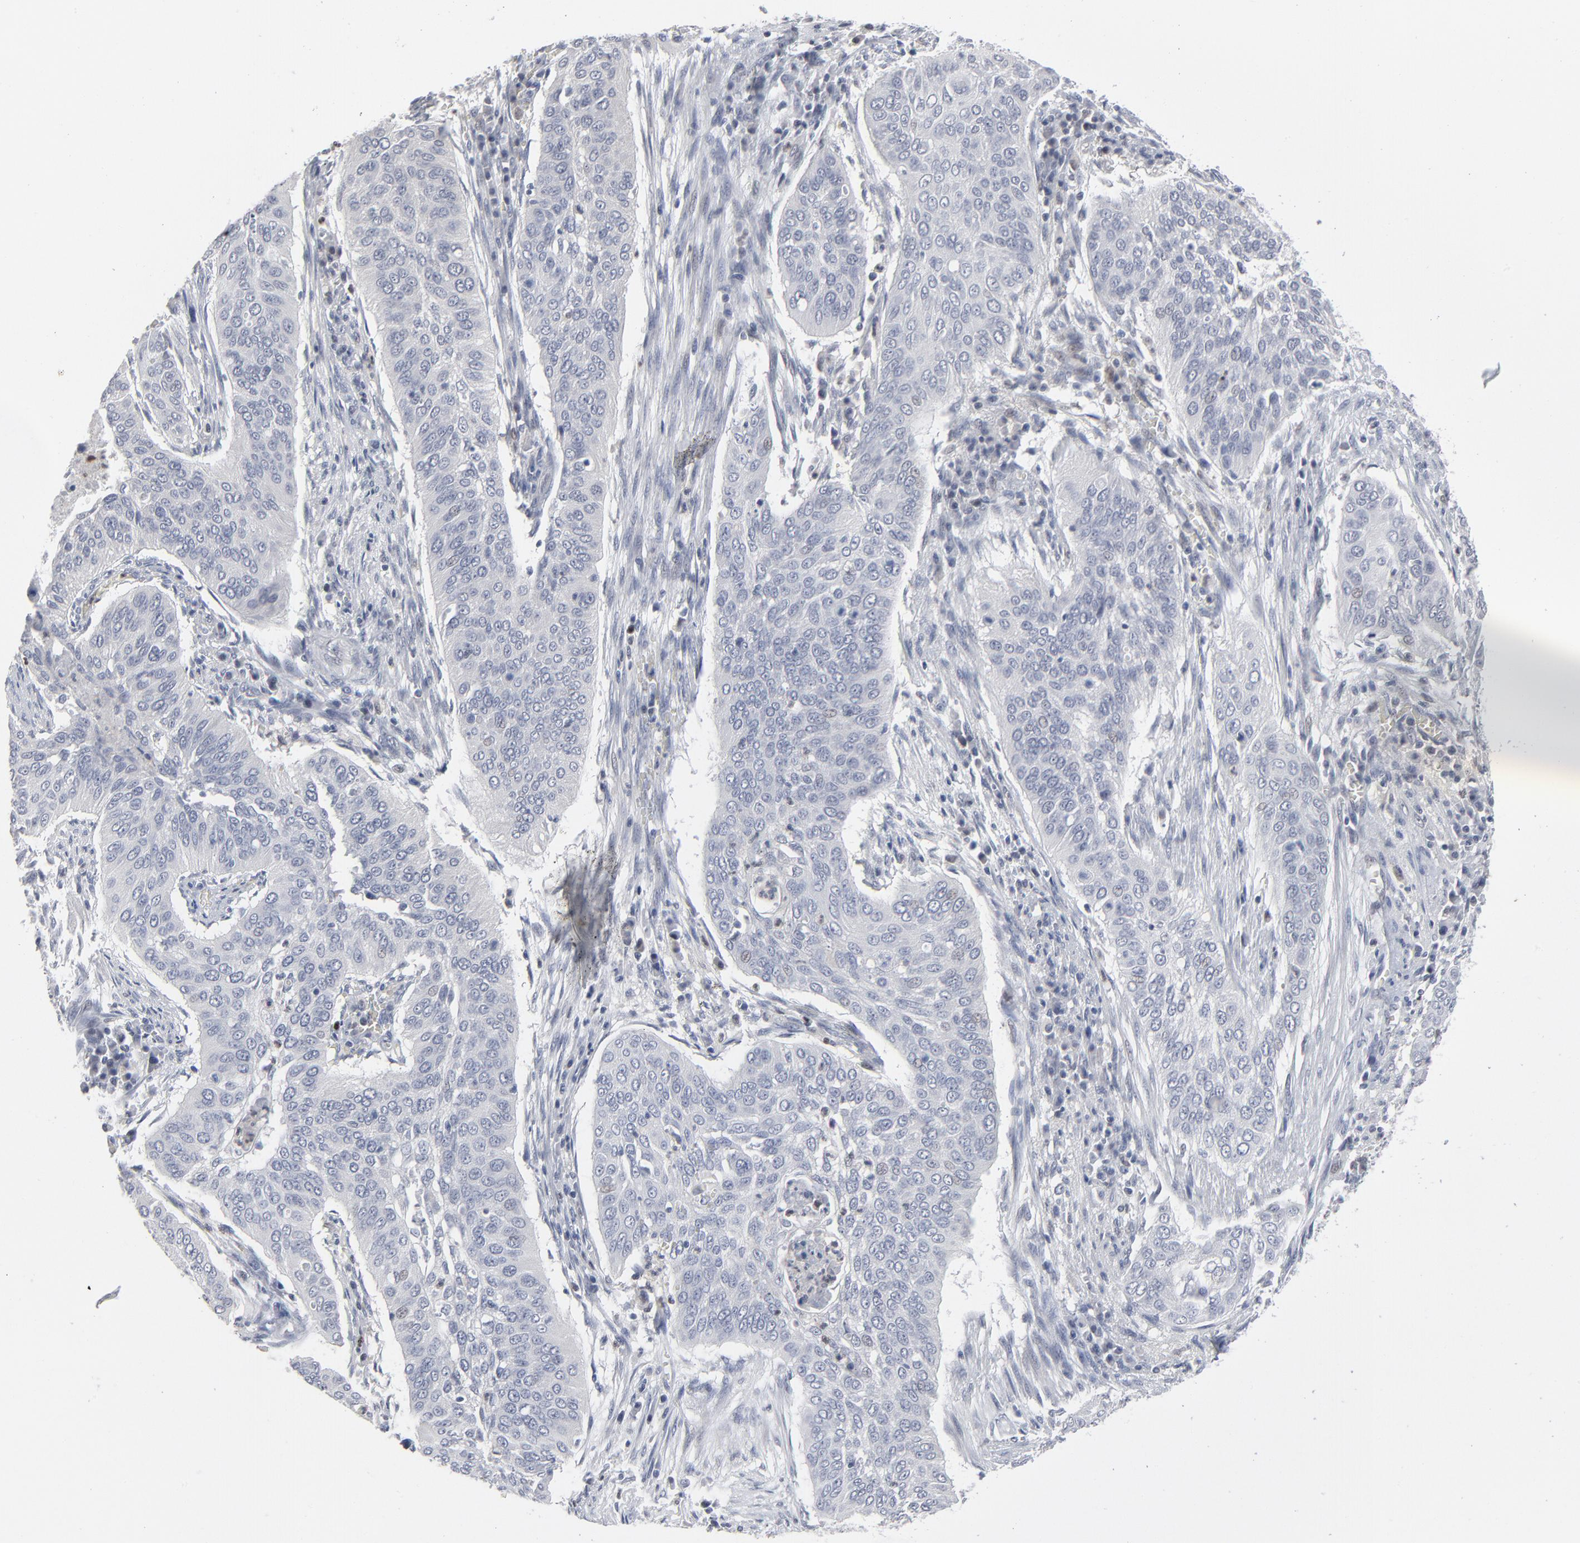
{"staining": {"intensity": "negative", "quantity": "none", "location": "none"}, "tissue": "cervical cancer", "cell_type": "Tumor cells", "image_type": "cancer", "snomed": [{"axis": "morphology", "description": "Squamous cell carcinoma, NOS"}, {"axis": "topography", "description": "Cervix"}], "caption": "A photomicrograph of human cervical squamous cell carcinoma is negative for staining in tumor cells.", "gene": "FOXN2", "patient": {"sex": "female", "age": 39}}